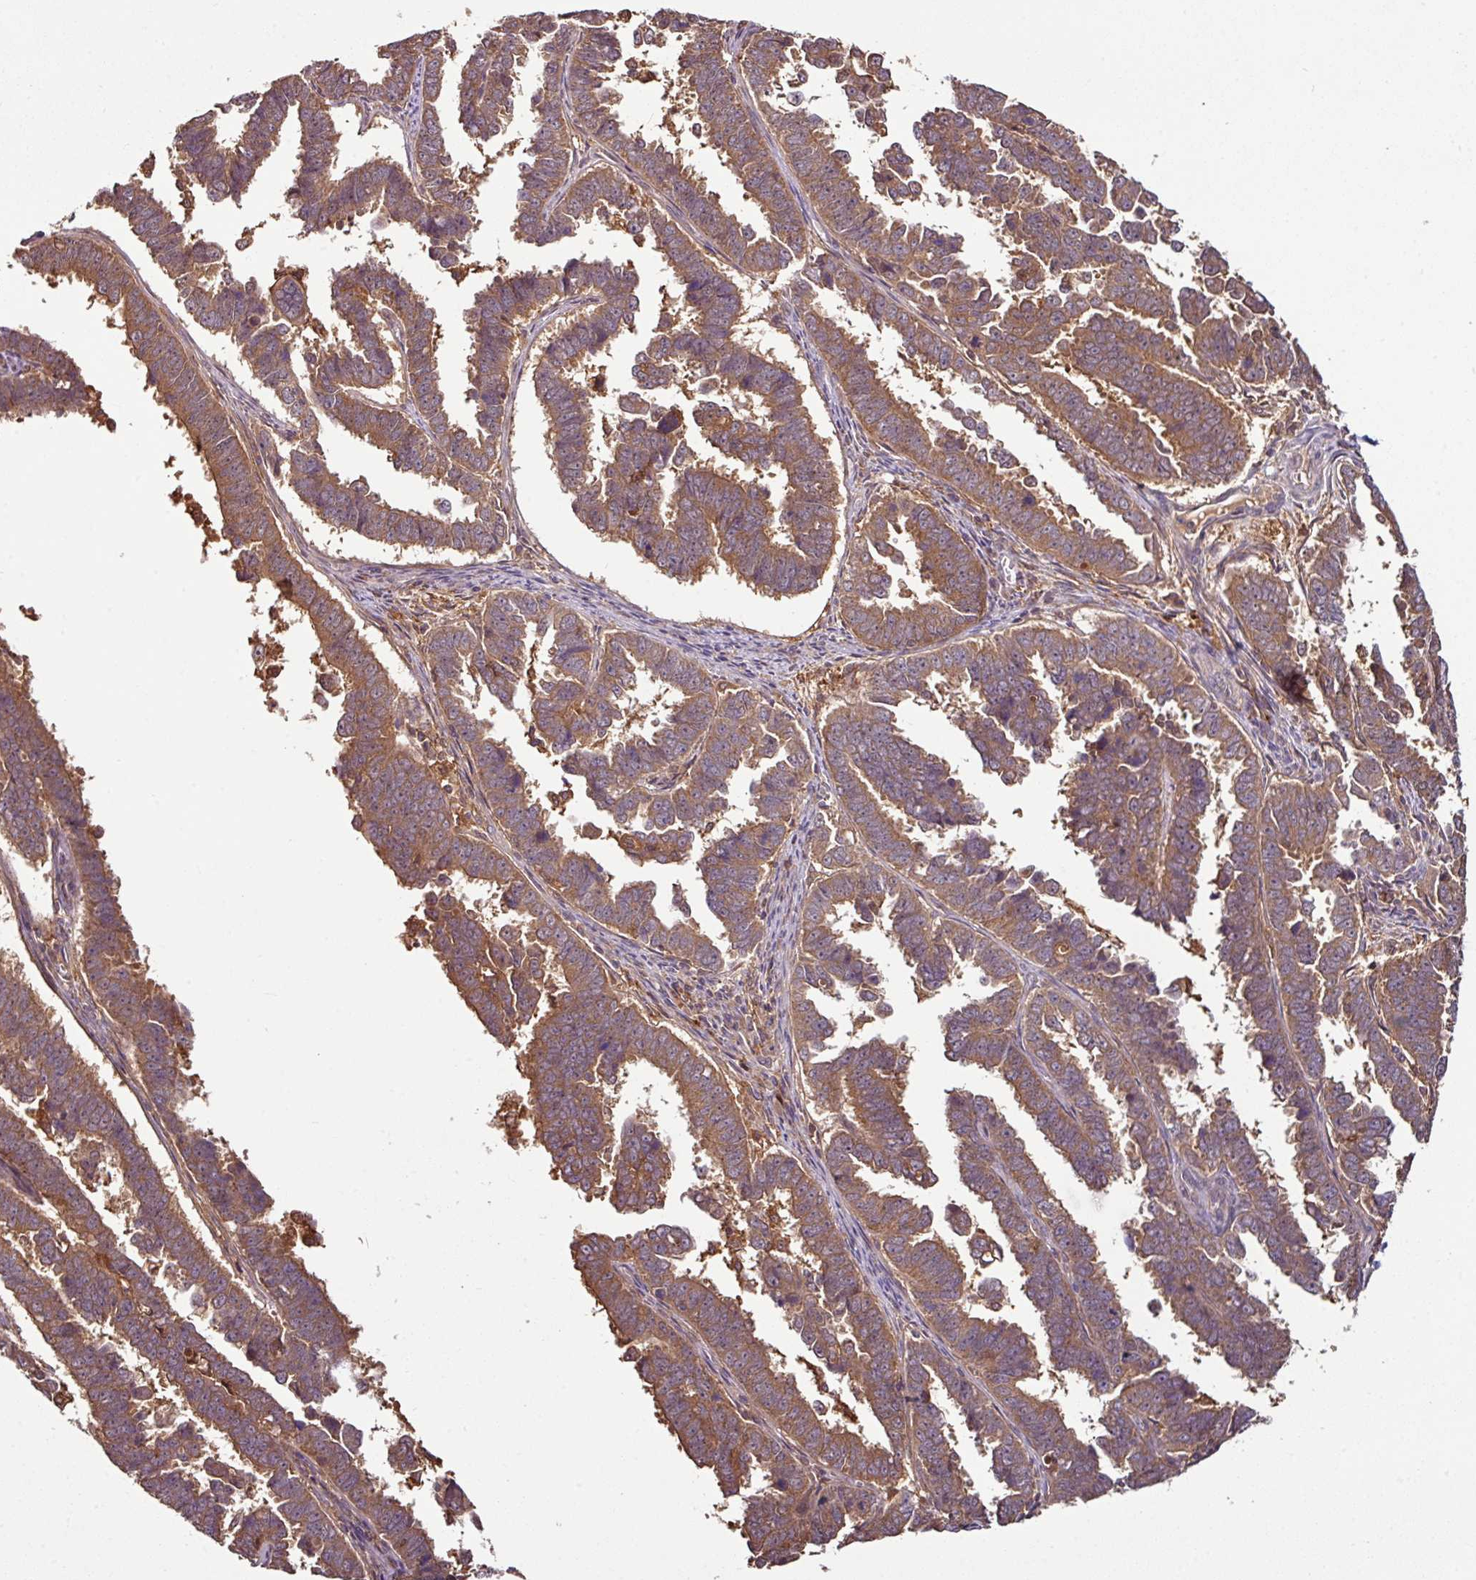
{"staining": {"intensity": "moderate", "quantity": ">75%", "location": "cytoplasmic/membranous"}, "tissue": "endometrial cancer", "cell_type": "Tumor cells", "image_type": "cancer", "snomed": [{"axis": "morphology", "description": "Adenocarcinoma, NOS"}, {"axis": "topography", "description": "Endometrium"}], "caption": "DAB immunohistochemical staining of human endometrial adenocarcinoma shows moderate cytoplasmic/membranous protein staining in approximately >75% of tumor cells. Nuclei are stained in blue.", "gene": "GNPDA1", "patient": {"sex": "female", "age": 75}}